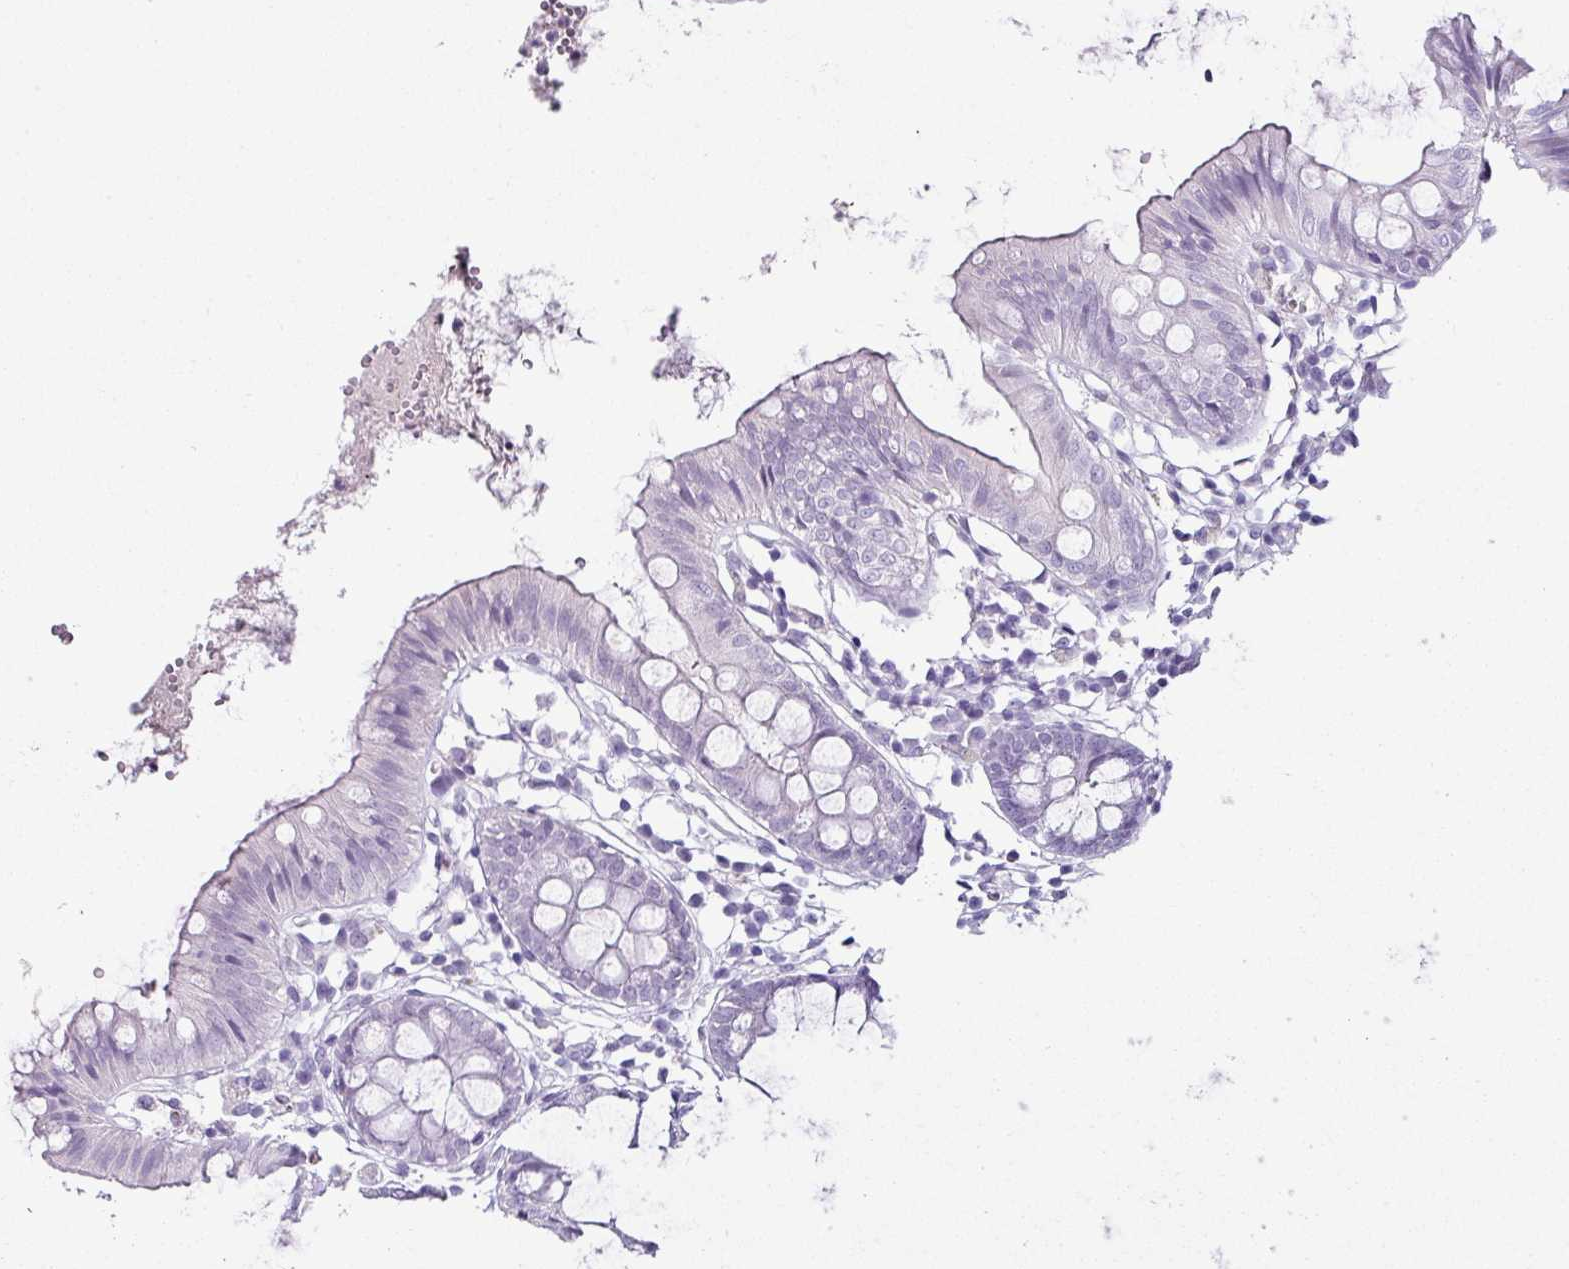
{"staining": {"intensity": "negative", "quantity": "none", "location": "none"}, "tissue": "colon", "cell_type": "Endothelial cells", "image_type": "normal", "snomed": [{"axis": "morphology", "description": "Normal tissue, NOS"}, {"axis": "topography", "description": "Colon"}], "caption": "Immunohistochemical staining of unremarkable human colon displays no significant staining in endothelial cells.", "gene": "TRA2A", "patient": {"sex": "female", "age": 84}}